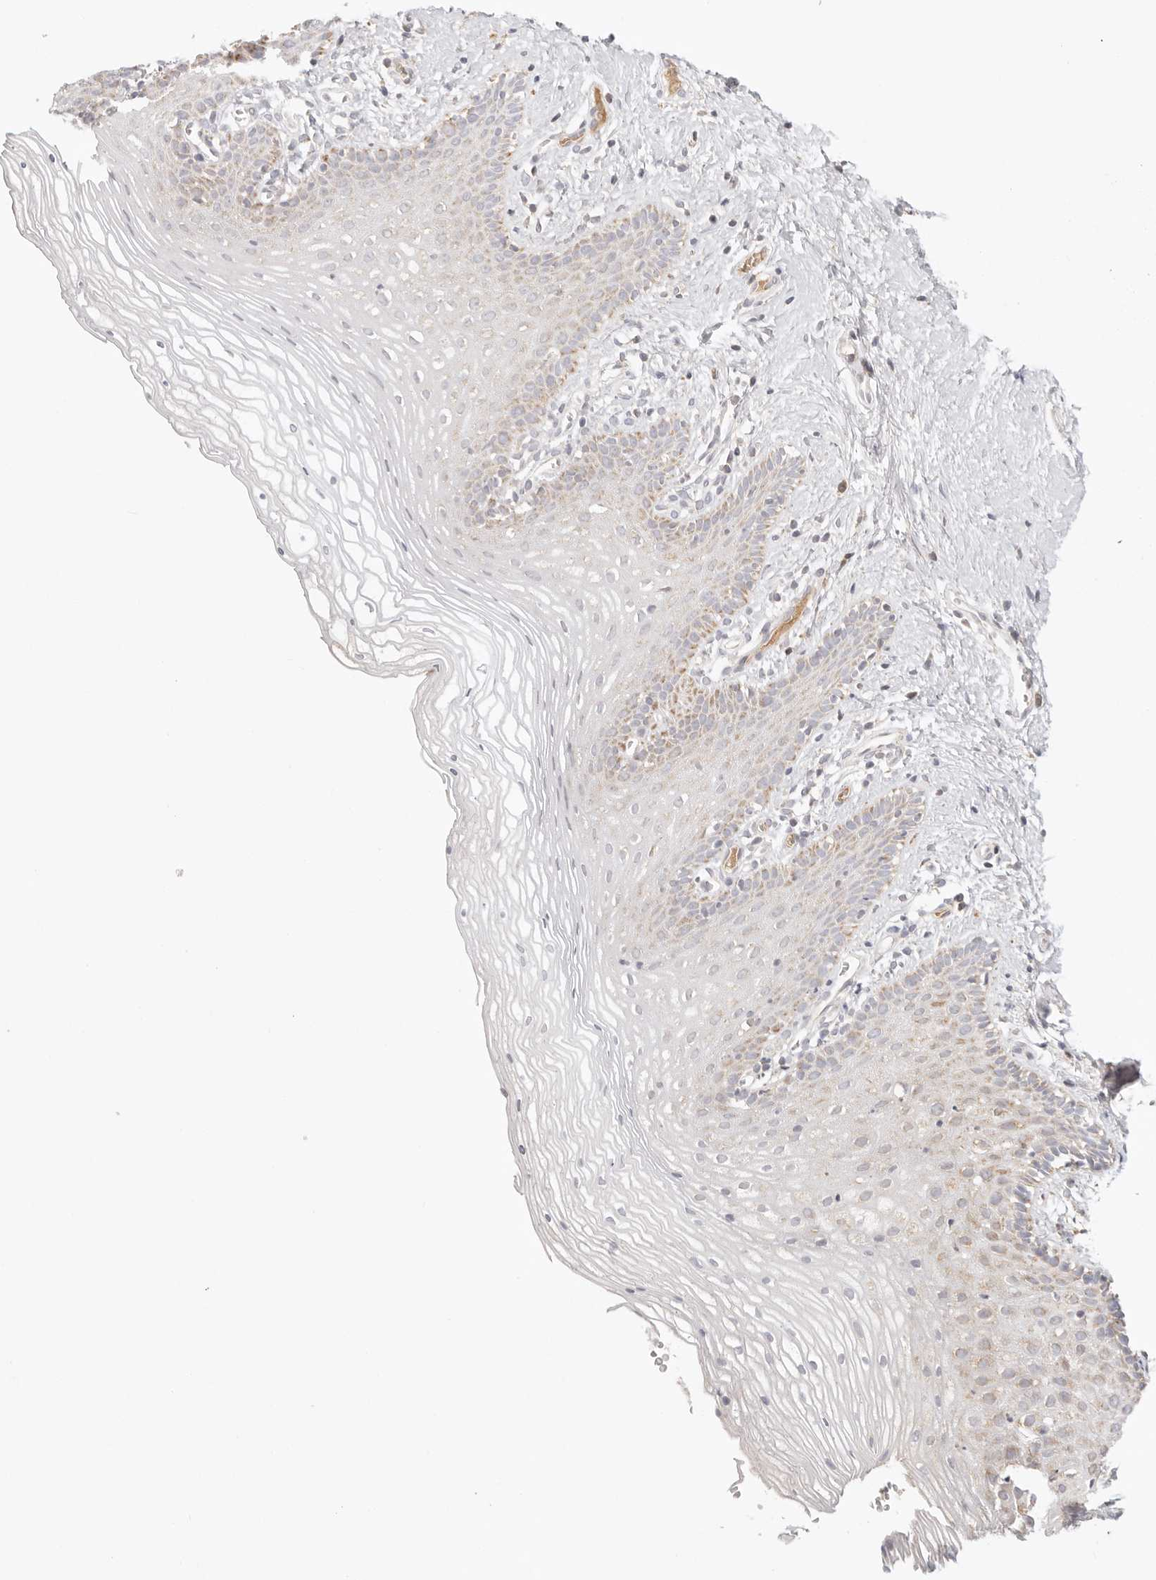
{"staining": {"intensity": "moderate", "quantity": "25%-75%", "location": "cytoplasmic/membranous"}, "tissue": "vagina", "cell_type": "Squamous epithelial cells", "image_type": "normal", "snomed": [{"axis": "morphology", "description": "Normal tissue, NOS"}, {"axis": "topography", "description": "Vagina"}], "caption": "Vagina stained for a protein (brown) reveals moderate cytoplasmic/membranous positive positivity in about 25%-75% of squamous epithelial cells.", "gene": "COA6", "patient": {"sex": "female", "age": 32}}